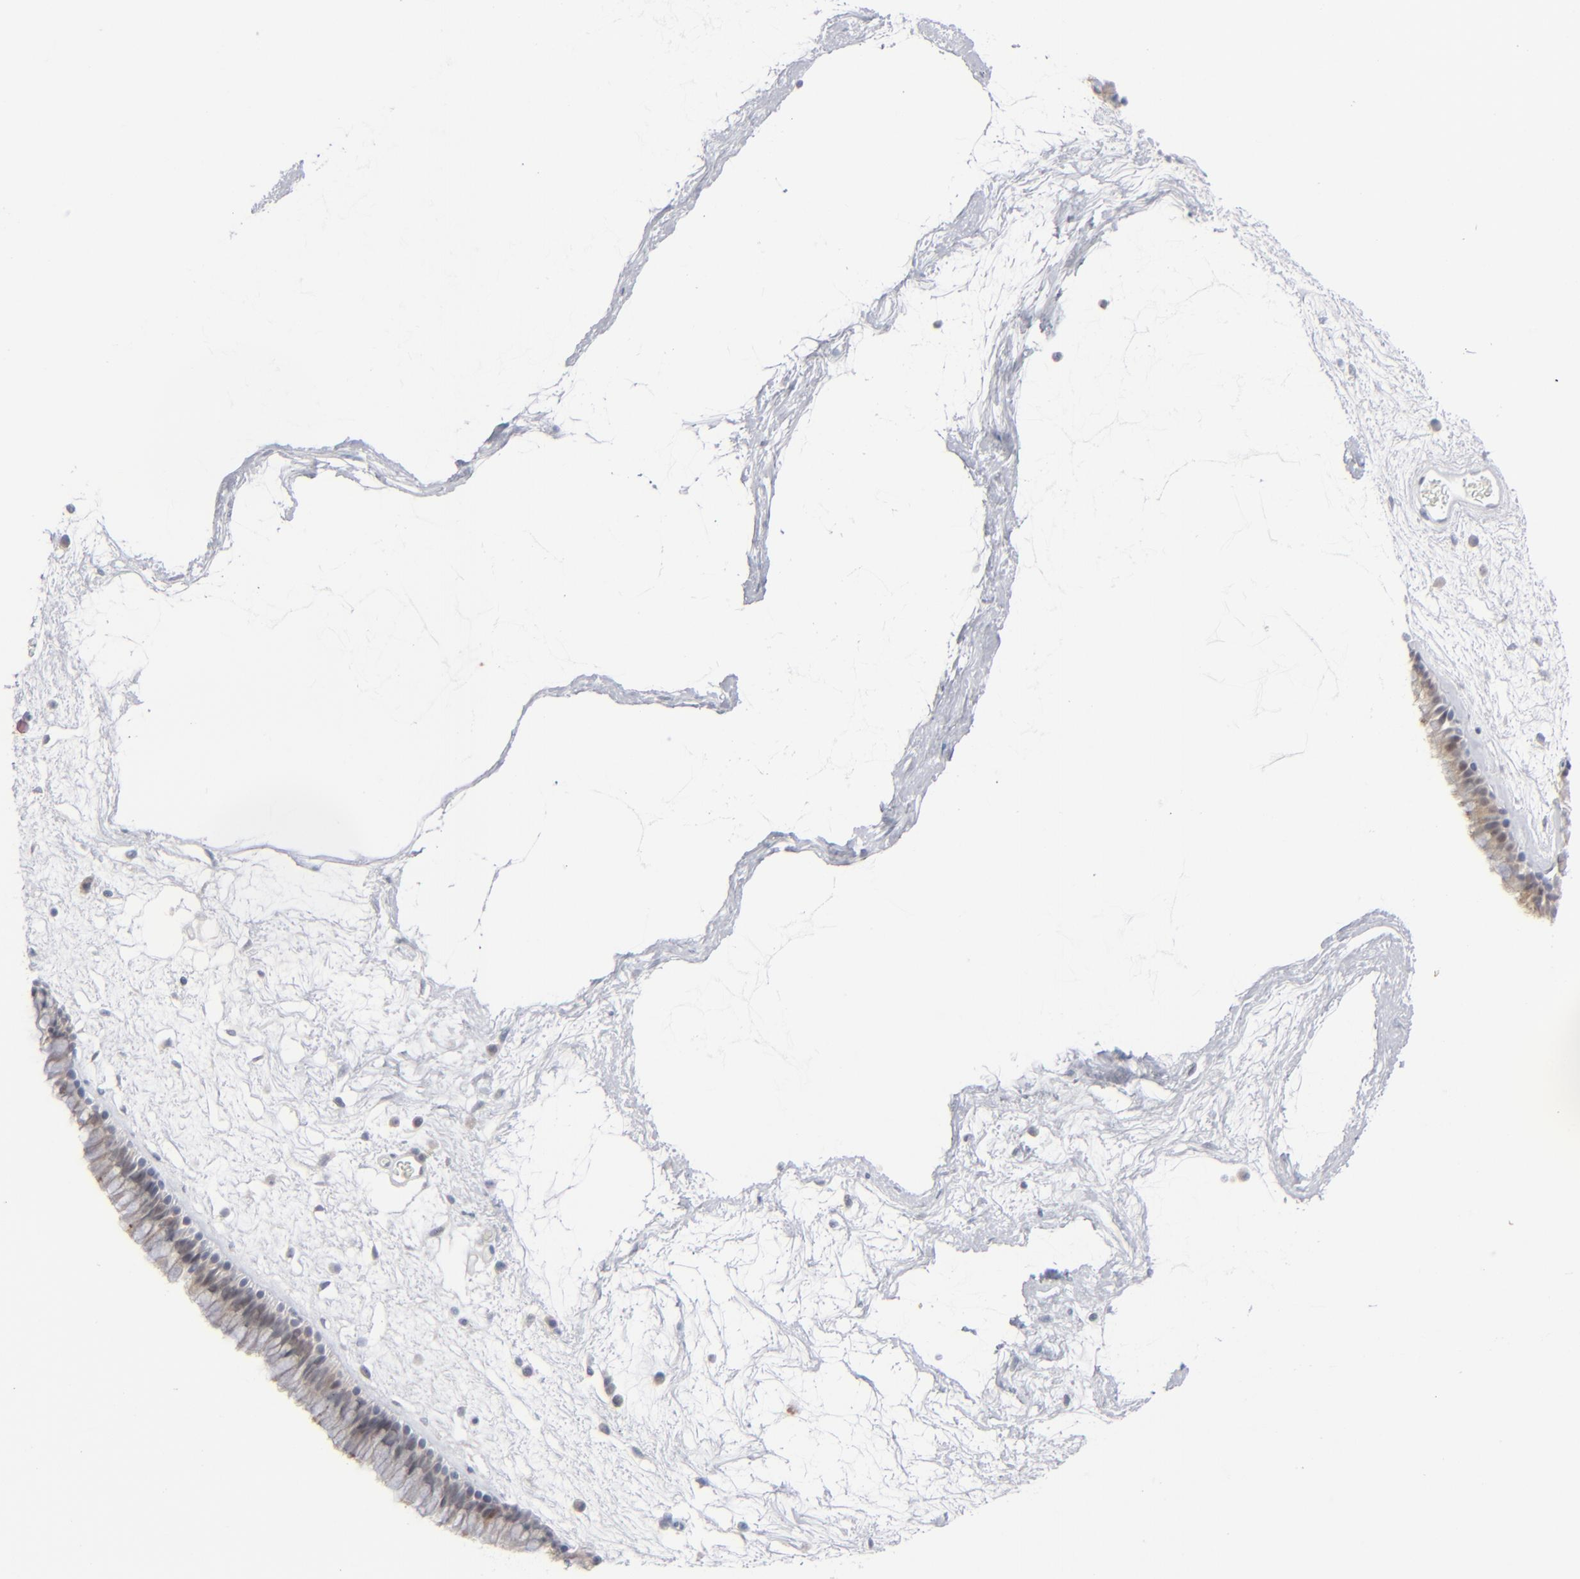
{"staining": {"intensity": "negative", "quantity": "none", "location": "none"}, "tissue": "nasopharynx", "cell_type": "Respiratory epithelial cells", "image_type": "normal", "snomed": [{"axis": "morphology", "description": "Normal tissue, NOS"}, {"axis": "morphology", "description": "Inflammation, NOS"}, {"axis": "topography", "description": "Nasopharynx"}], "caption": "Nasopharynx stained for a protein using immunohistochemistry demonstrates no expression respiratory epithelial cells.", "gene": "POF1B", "patient": {"sex": "male", "age": 48}}